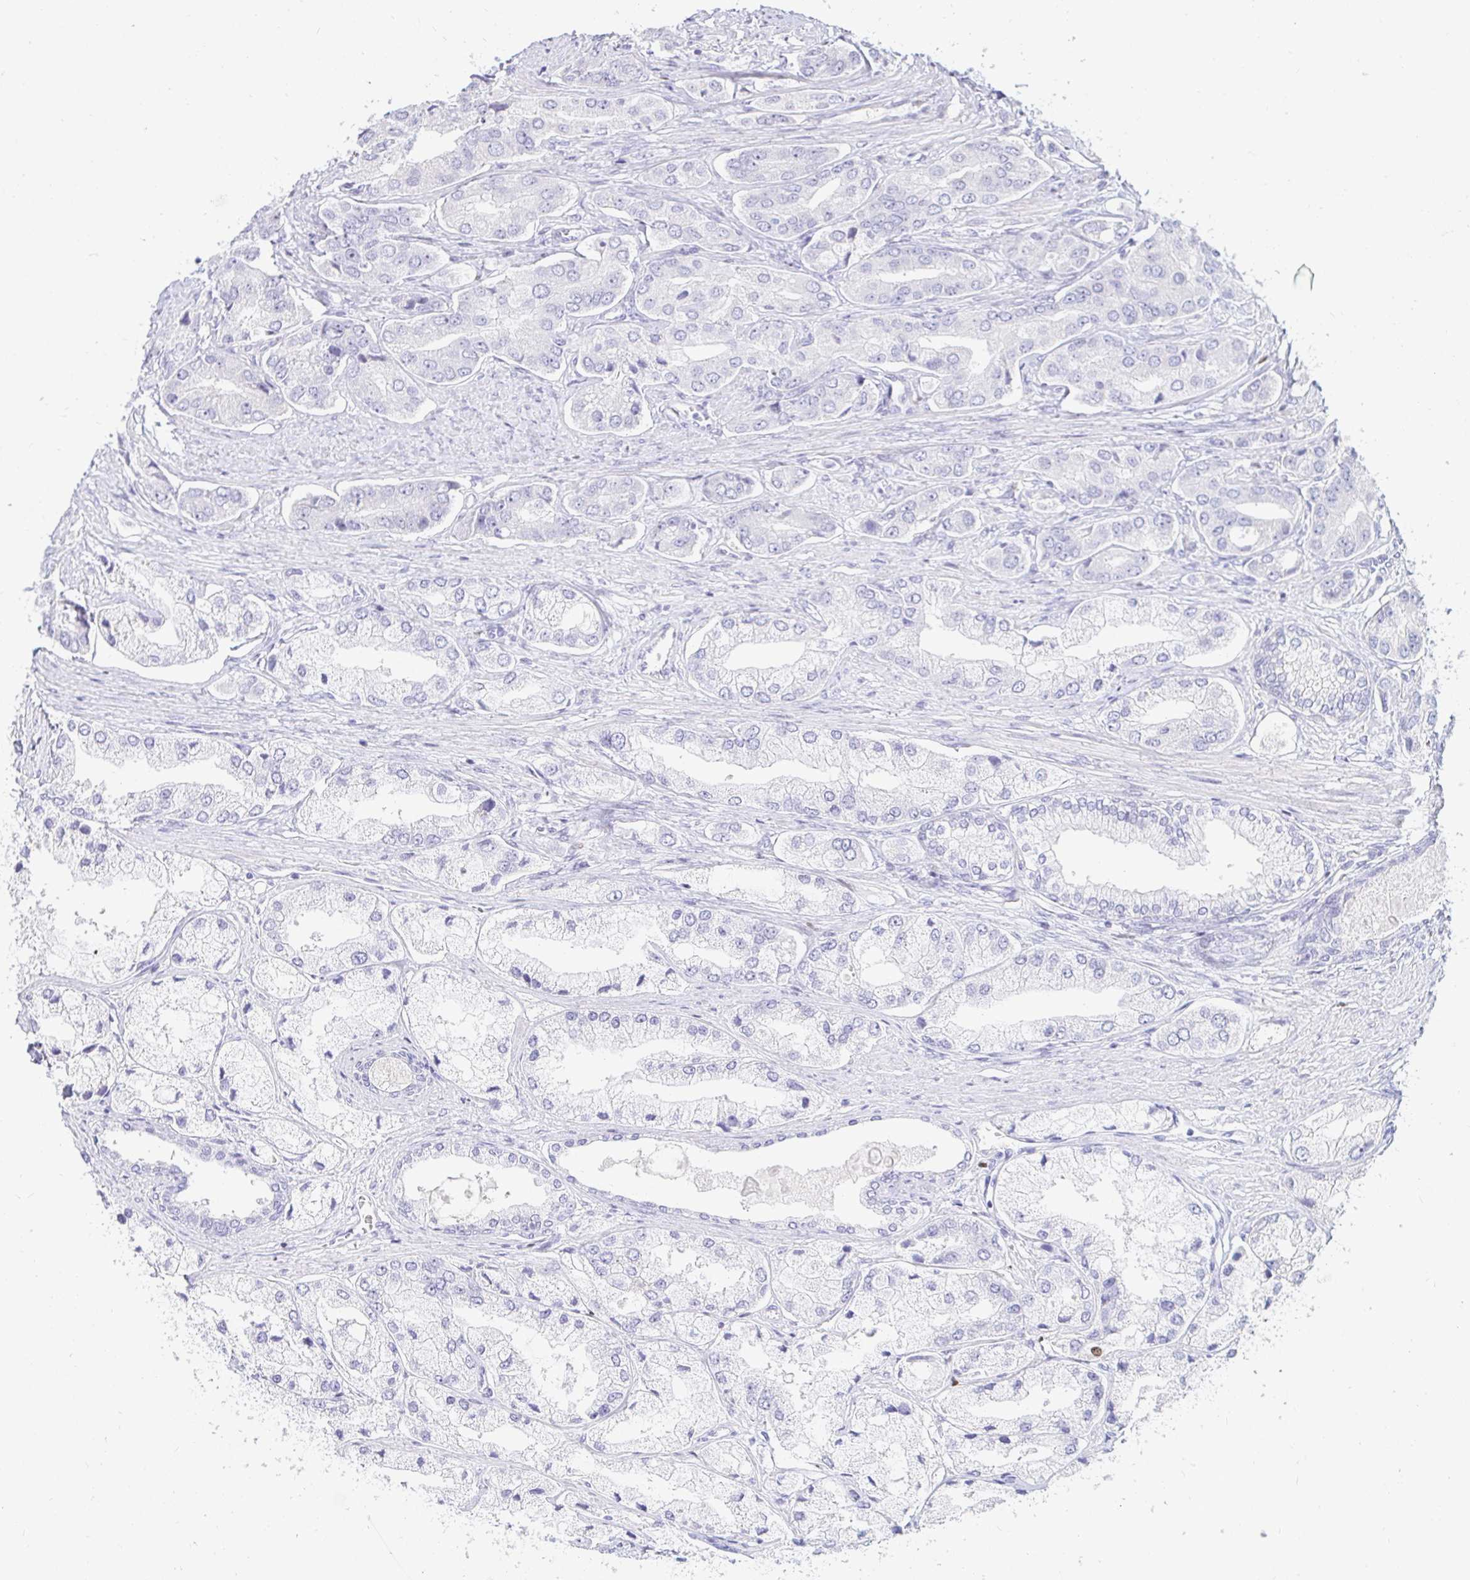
{"staining": {"intensity": "negative", "quantity": "none", "location": "none"}, "tissue": "prostate cancer", "cell_type": "Tumor cells", "image_type": "cancer", "snomed": [{"axis": "morphology", "description": "Adenocarcinoma, Low grade"}, {"axis": "topography", "description": "Prostate"}], "caption": "Tumor cells show no significant staining in prostate cancer.", "gene": "CAPSL", "patient": {"sex": "male", "age": 69}}